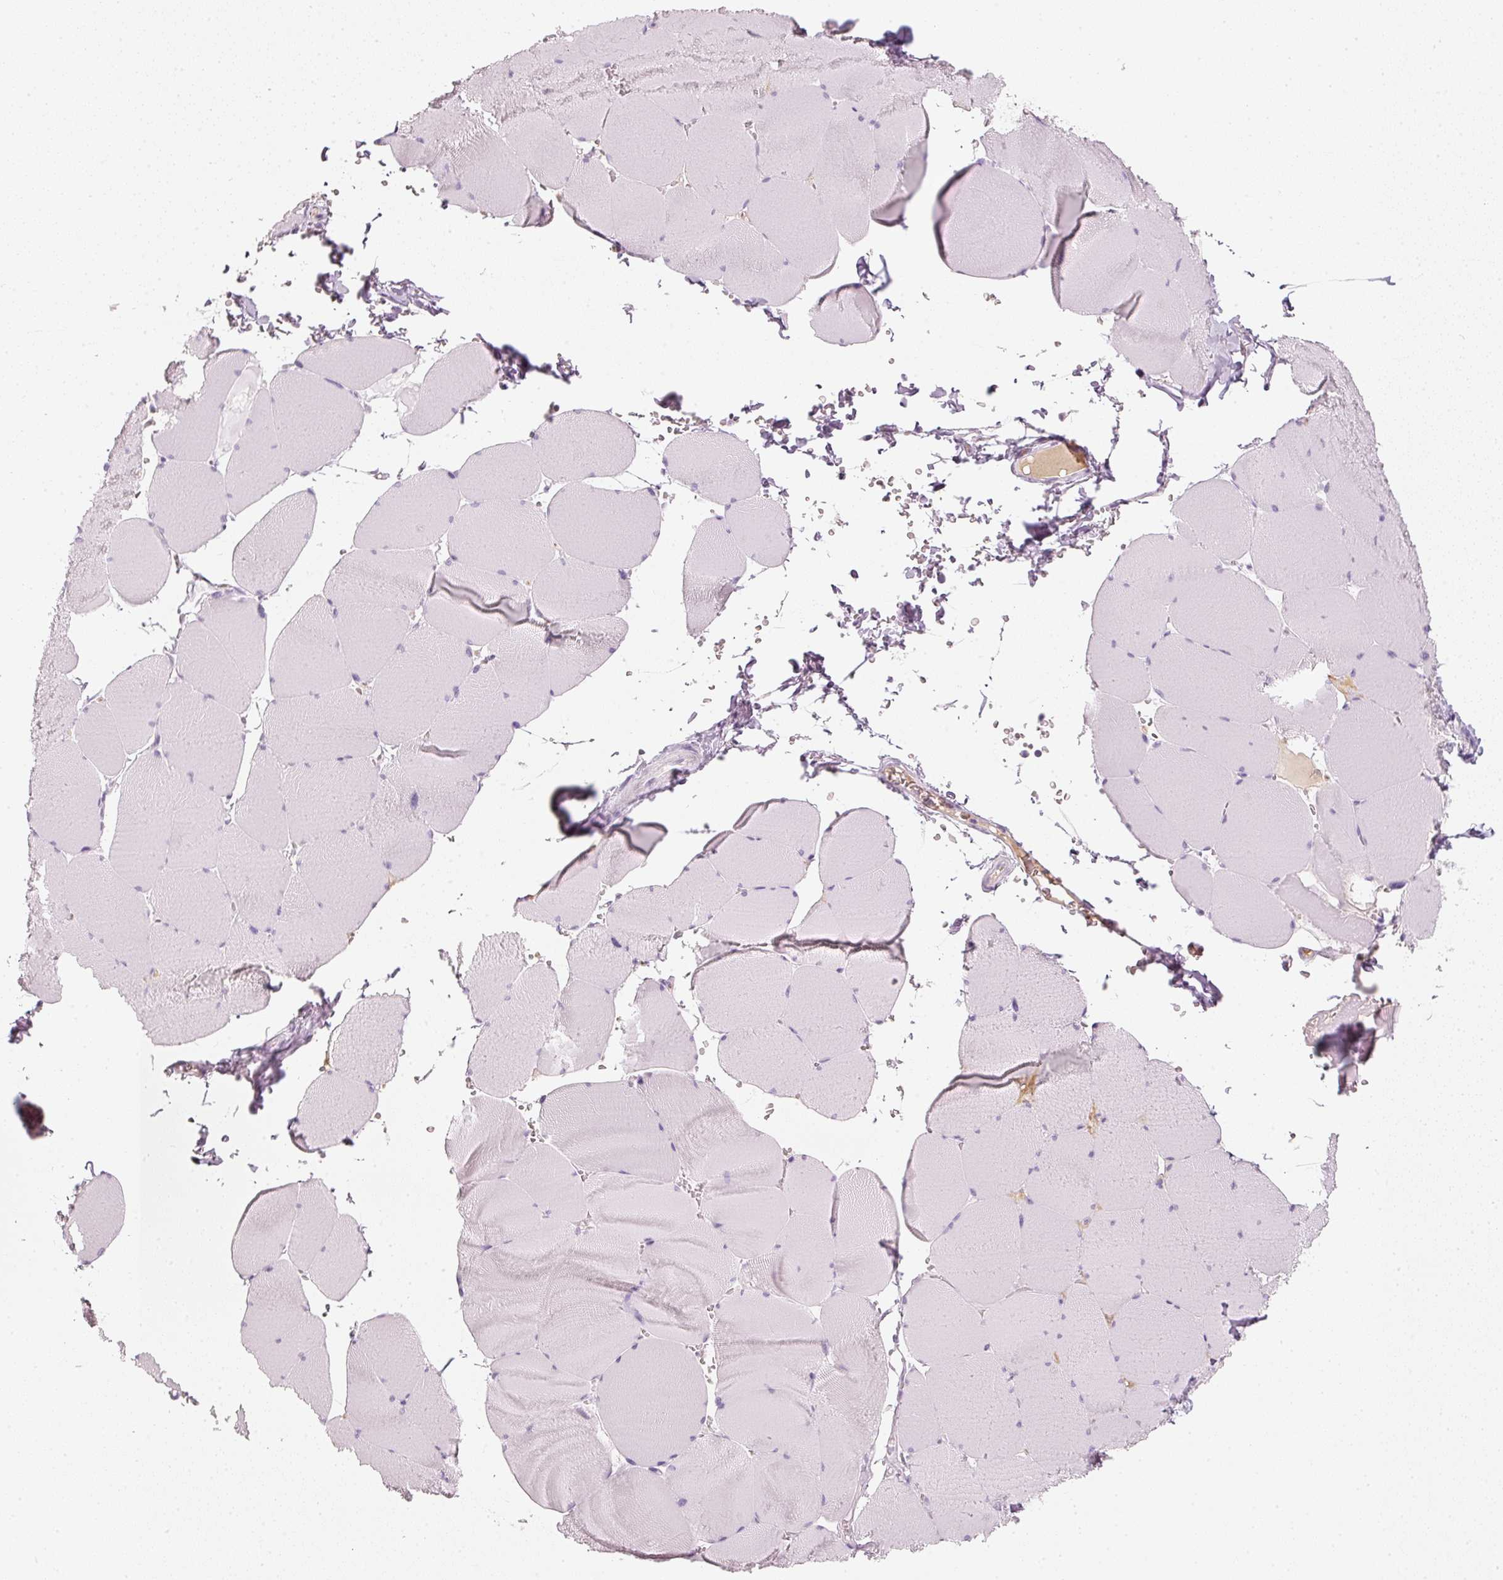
{"staining": {"intensity": "negative", "quantity": "none", "location": "none"}, "tissue": "skeletal muscle", "cell_type": "Myocytes", "image_type": "normal", "snomed": [{"axis": "morphology", "description": "Normal tissue, NOS"}, {"axis": "topography", "description": "Skeletal muscle"}, {"axis": "topography", "description": "Head-Neck"}], "caption": "A micrograph of skeletal muscle stained for a protein demonstrates no brown staining in myocytes.", "gene": "VCAM1", "patient": {"sex": "male", "age": 66}}